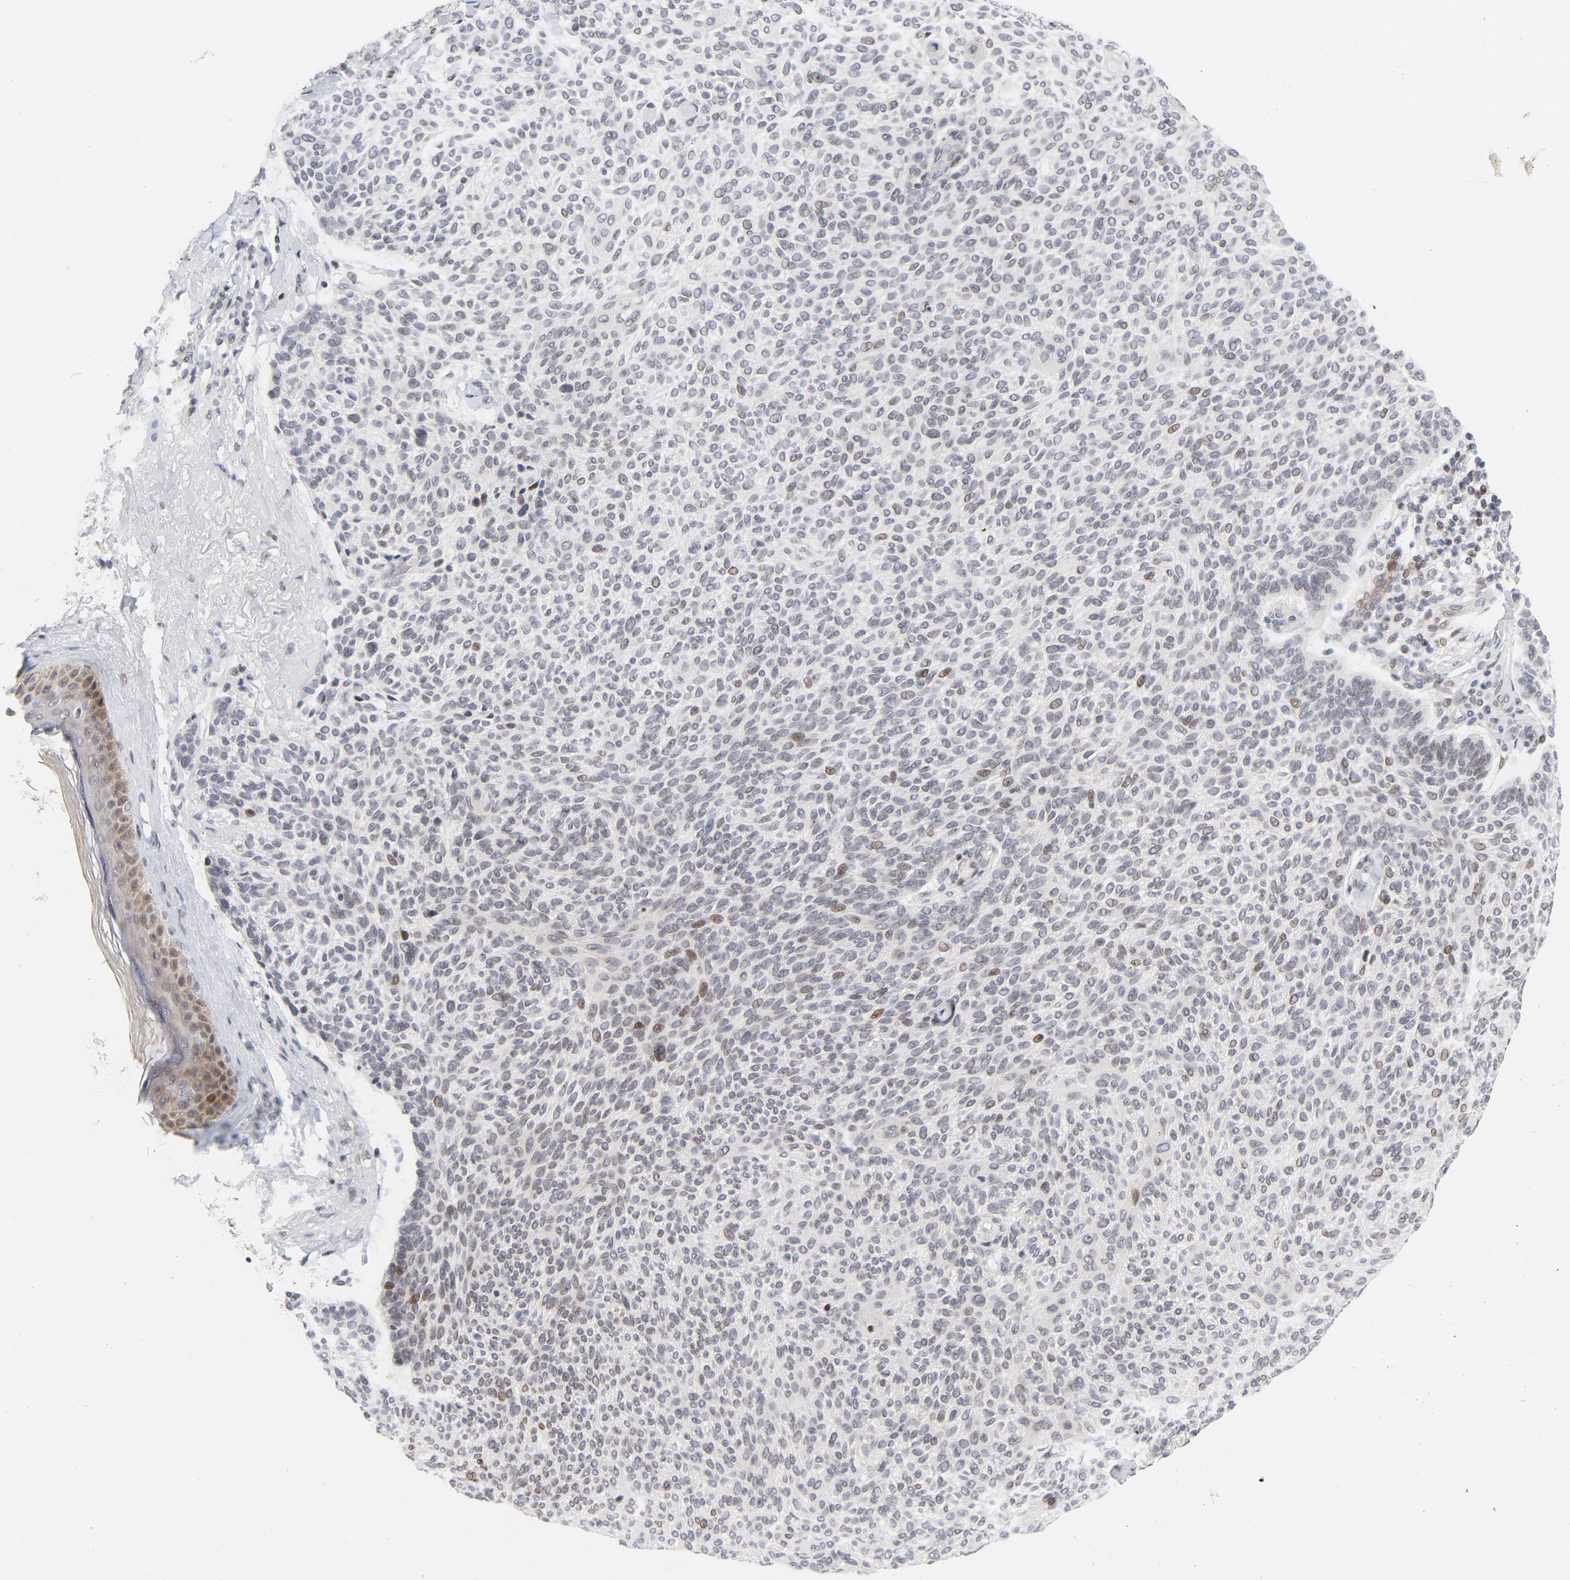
{"staining": {"intensity": "weak", "quantity": "<25%", "location": "cytoplasmic/membranous,nuclear"}, "tissue": "skin cancer", "cell_type": "Tumor cells", "image_type": "cancer", "snomed": [{"axis": "morphology", "description": "Normal tissue, NOS"}, {"axis": "morphology", "description": "Basal cell carcinoma"}, {"axis": "topography", "description": "Skin"}], "caption": "Skin basal cell carcinoma stained for a protein using immunohistochemistry demonstrates no expression tumor cells.", "gene": "NFIC", "patient": {"sex": "female", "age": 70}}